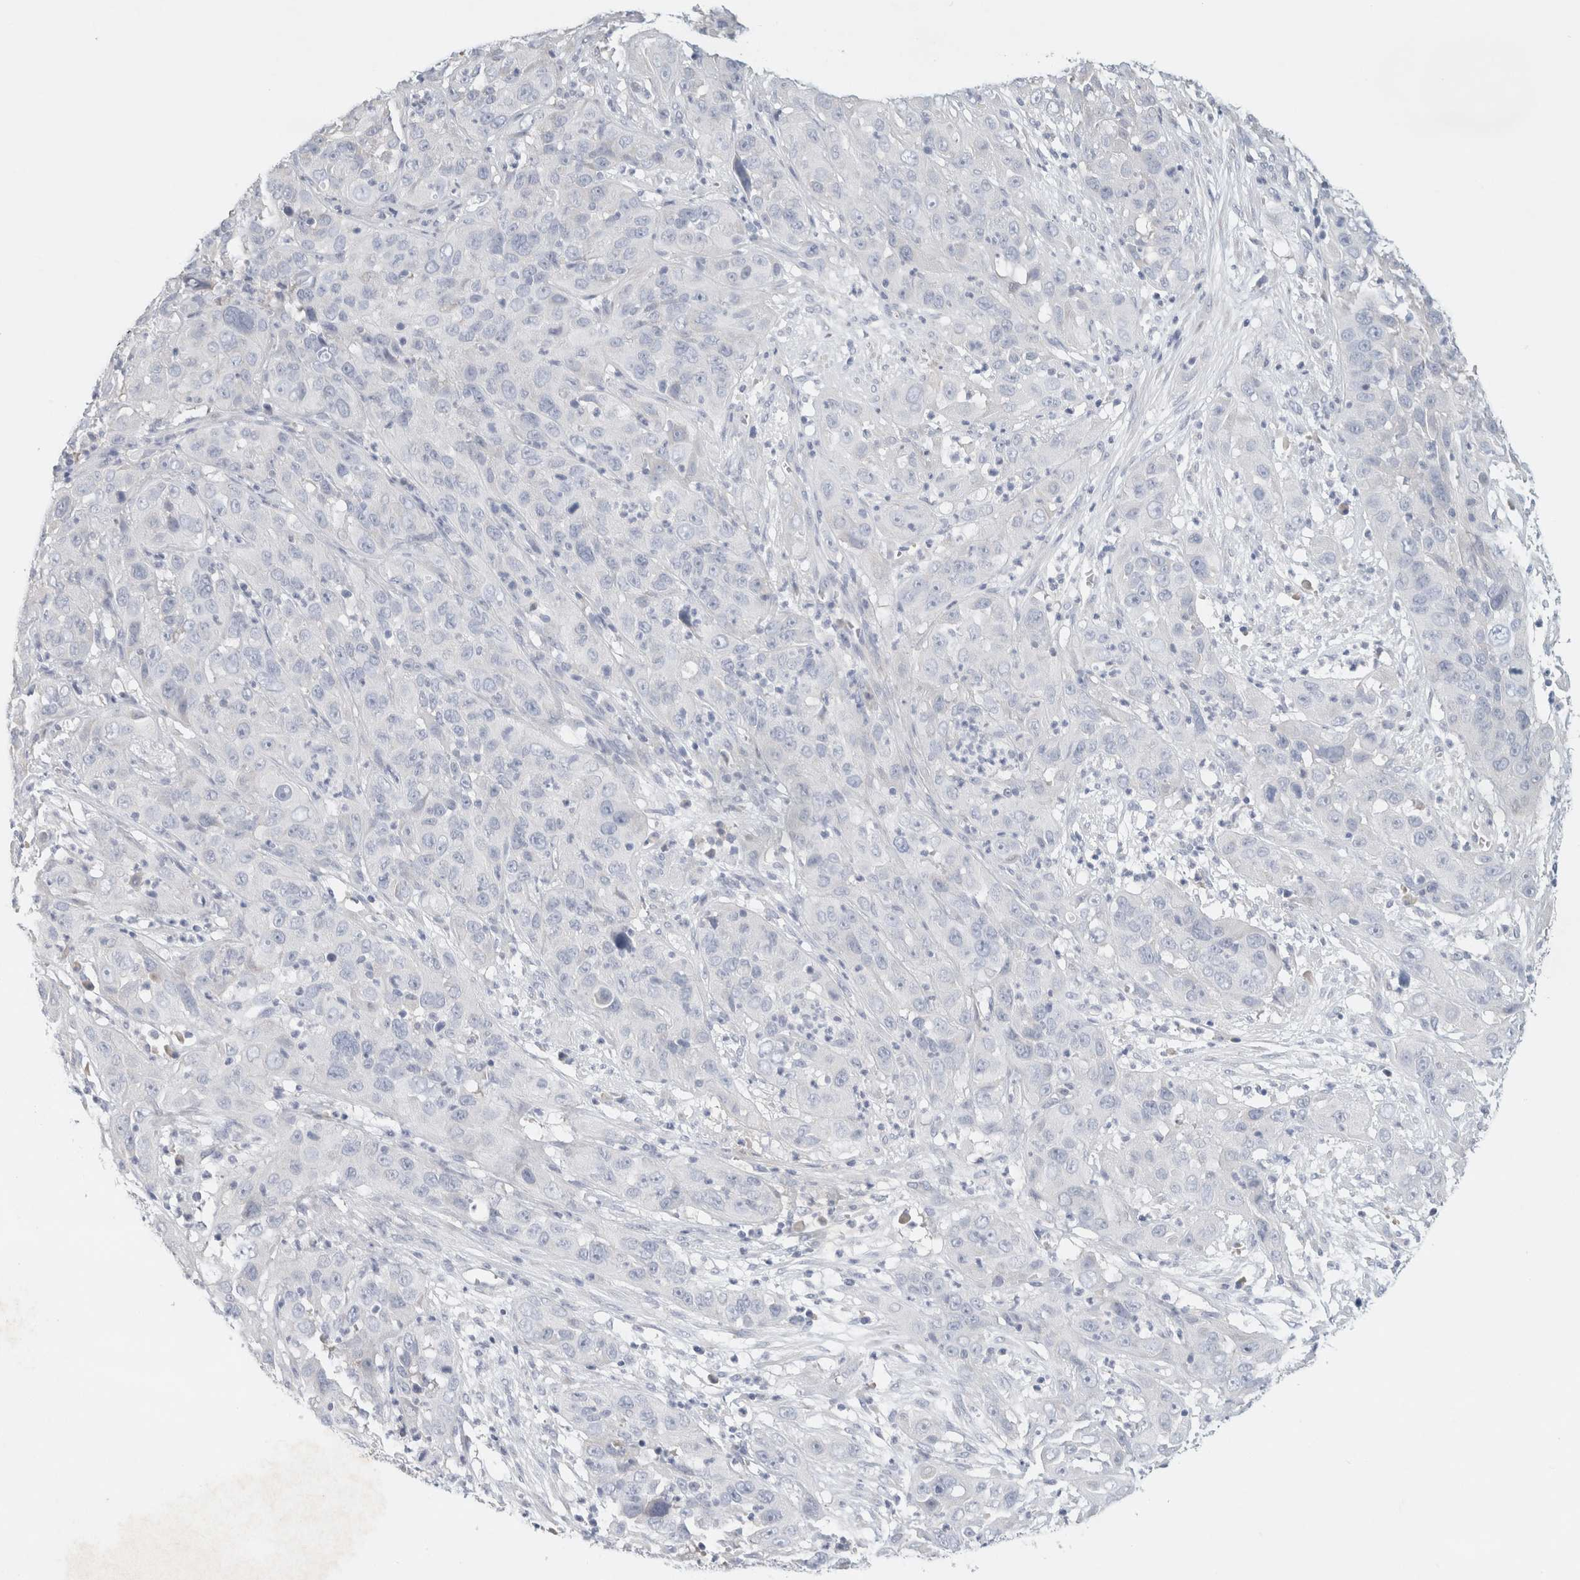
{"staining": {"intensity": "negative", "quantity": "none", "location": "none"}, "tissue": "cervical cancer", "cell_type": "Tumor cells", "image_type": "cancer", "snomed": [{"axis": "morphology", "description": "Squamous cell carcinoma, NOS"}, {"axis": "topography", "description": "Cervix"}], "caption": "Immunohistochemistry (IHC) photomicrograph of neoplastic tissue: human cervical squamous cell carcinoma stained with DAB (3,3'-diaminobenzidine) shows no significant protein staining in tumor cells.", "gene": "NEFM", "patient": {"sex": "female", "age": 32}}